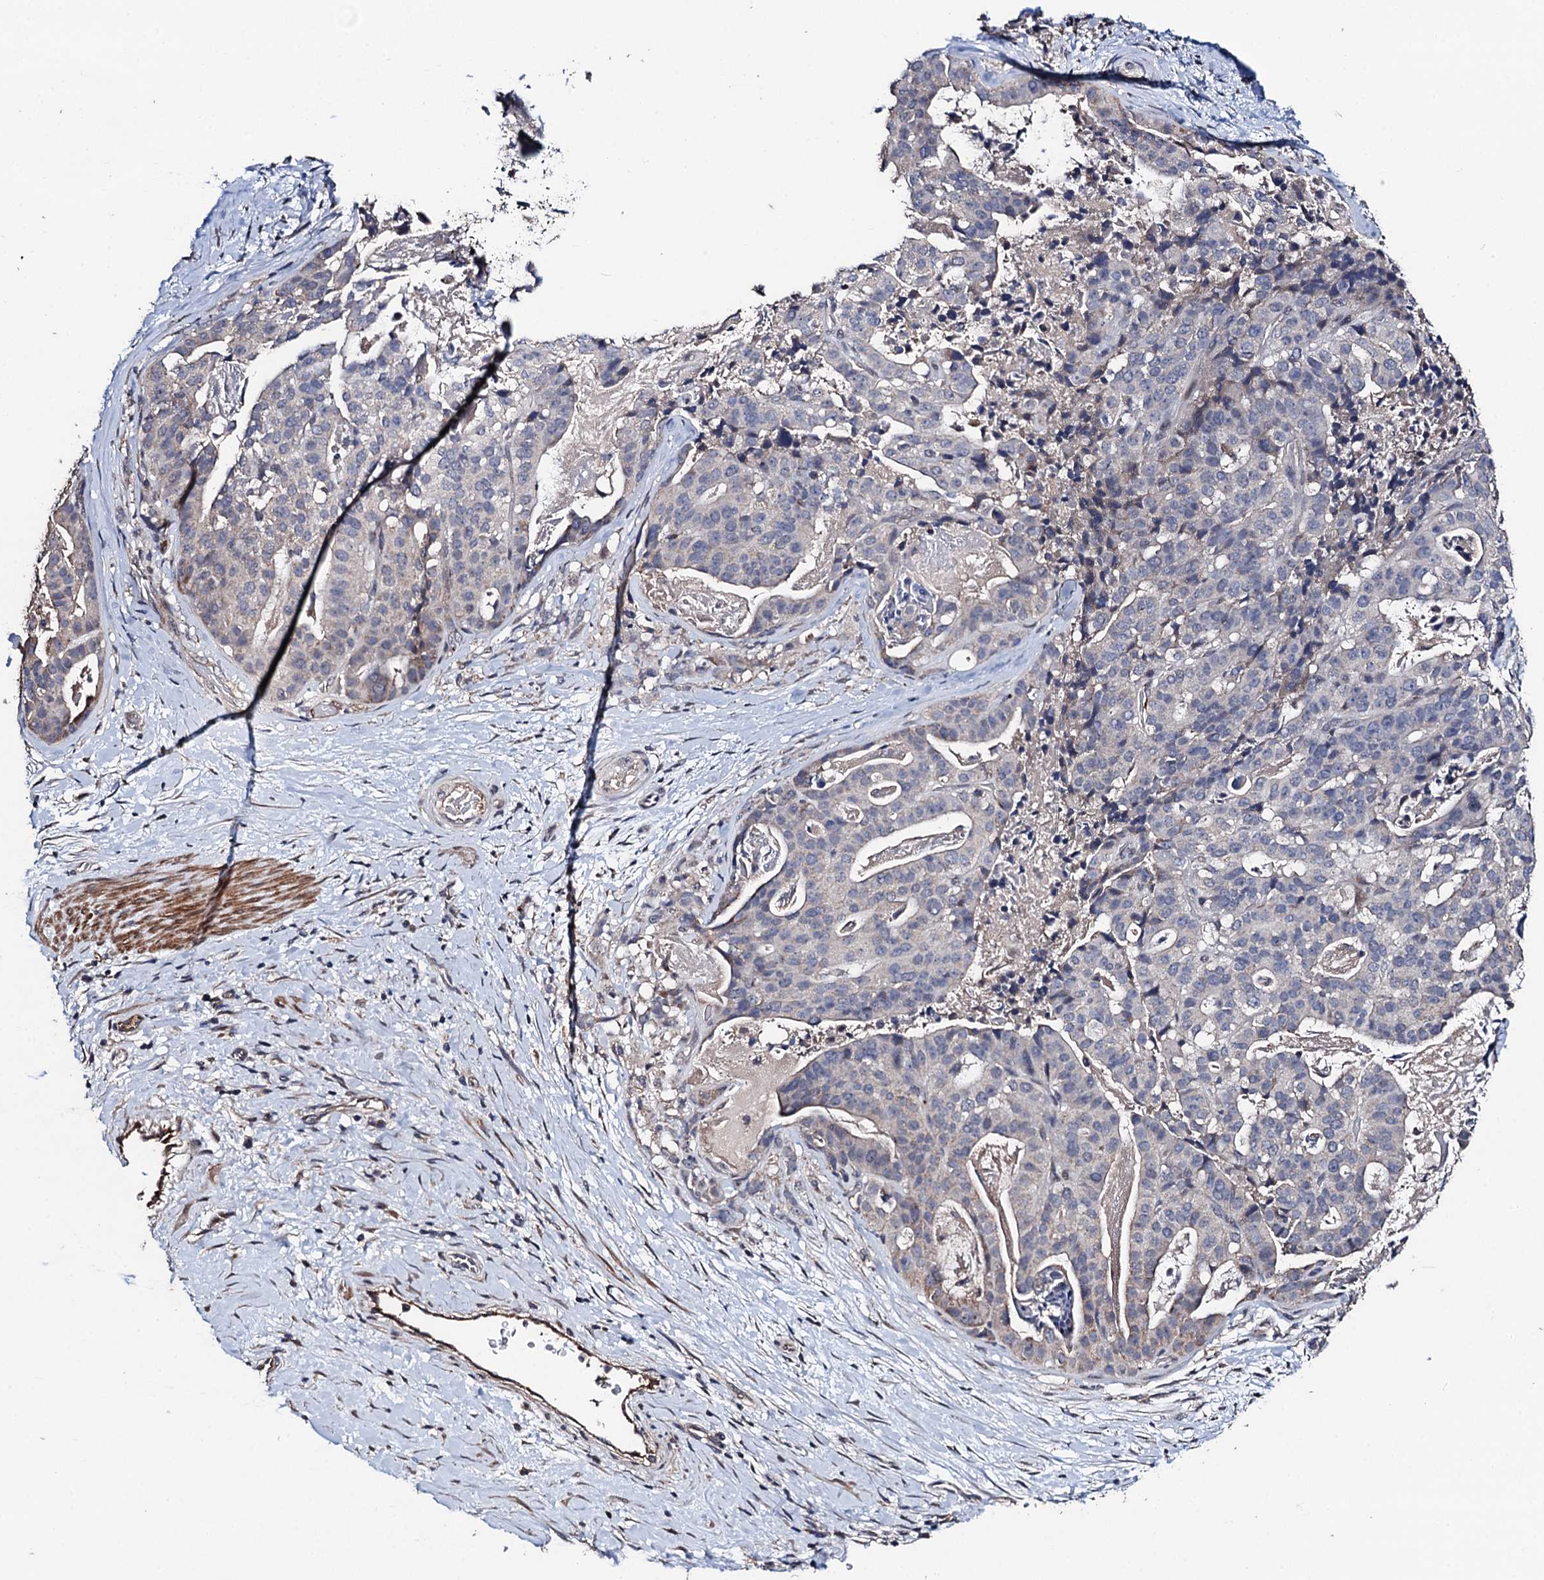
{"staining": {"intensity": "negative", "quantity": "none", "location": "none"}, "tissue": "stomach cancer", "cell_type": "Tumor cells", "image_type": "cancer", "snomed": [{"axis": "morphology", "description": "Adenocarcinoma, NOS"}, {"axis": "topography", "description": "Stomach"}], "caption": "Tumor cells are negative for protein expression in human stomach cancer (adenocarcinoma).", "gene": "PPTC7", "patient": {"sex": "male", "age": 48}}